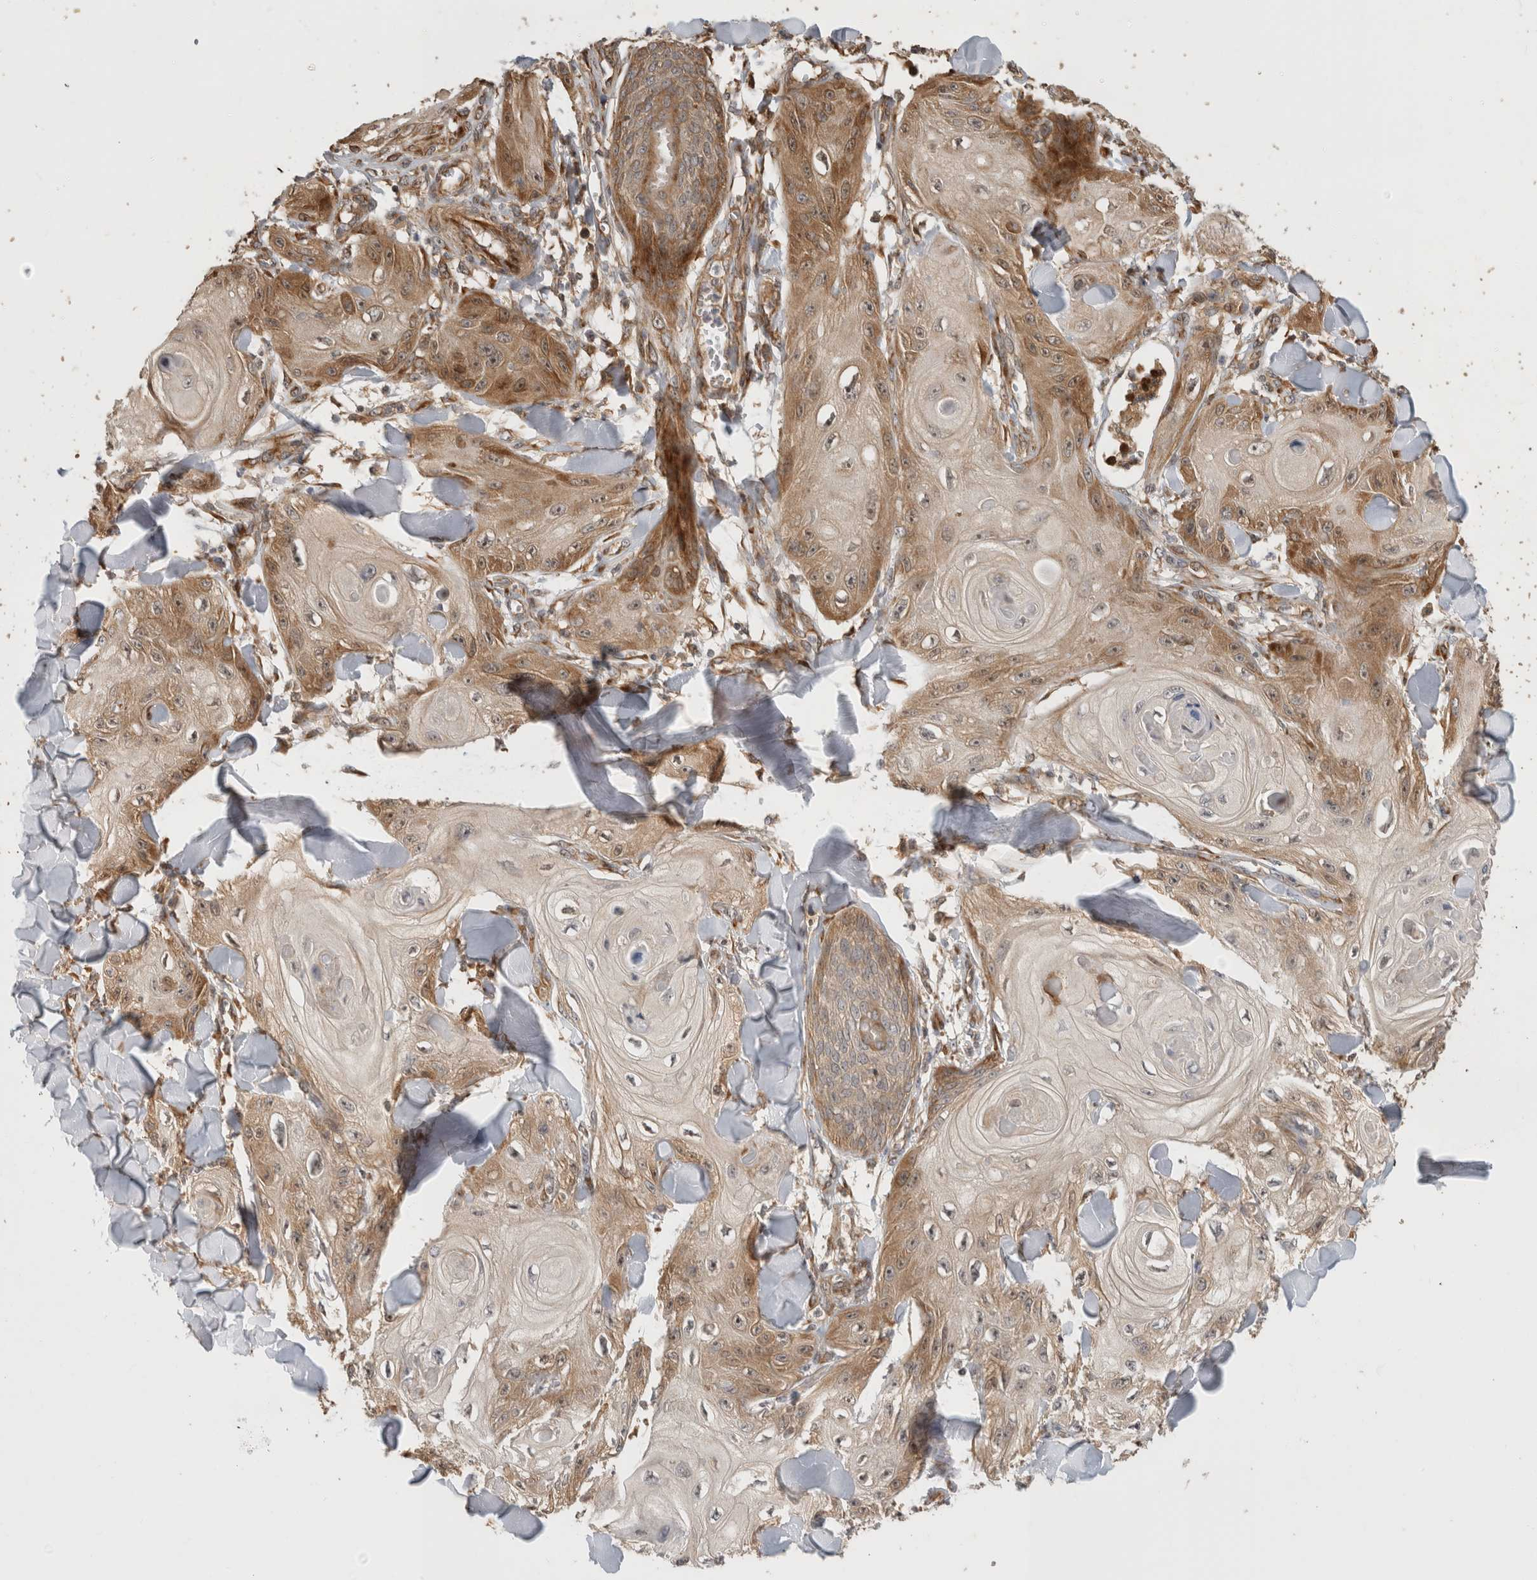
{"staining": {"intensity": "moderate", "quantity": "<25%", "location": "cytoplasmic/membranous"}, "tissue": "skin cancer", "cell_type": "Tumor cells", "image_type": "cancer", "snomed": [{"axis": "morphology", "description": "Squamous cell carcinoma, NOS"}, {"axis": "topography", "description": "Skin"}], "caption": "Brown immunohistochemical staining in skin cancer (squamous cell carcinoma) reveals moderate cytoplasmic/membranous positivity in about <25% of tumor cells.", "gene": "PCDHB15", "patient": {"sex": "male", "age": 74}}